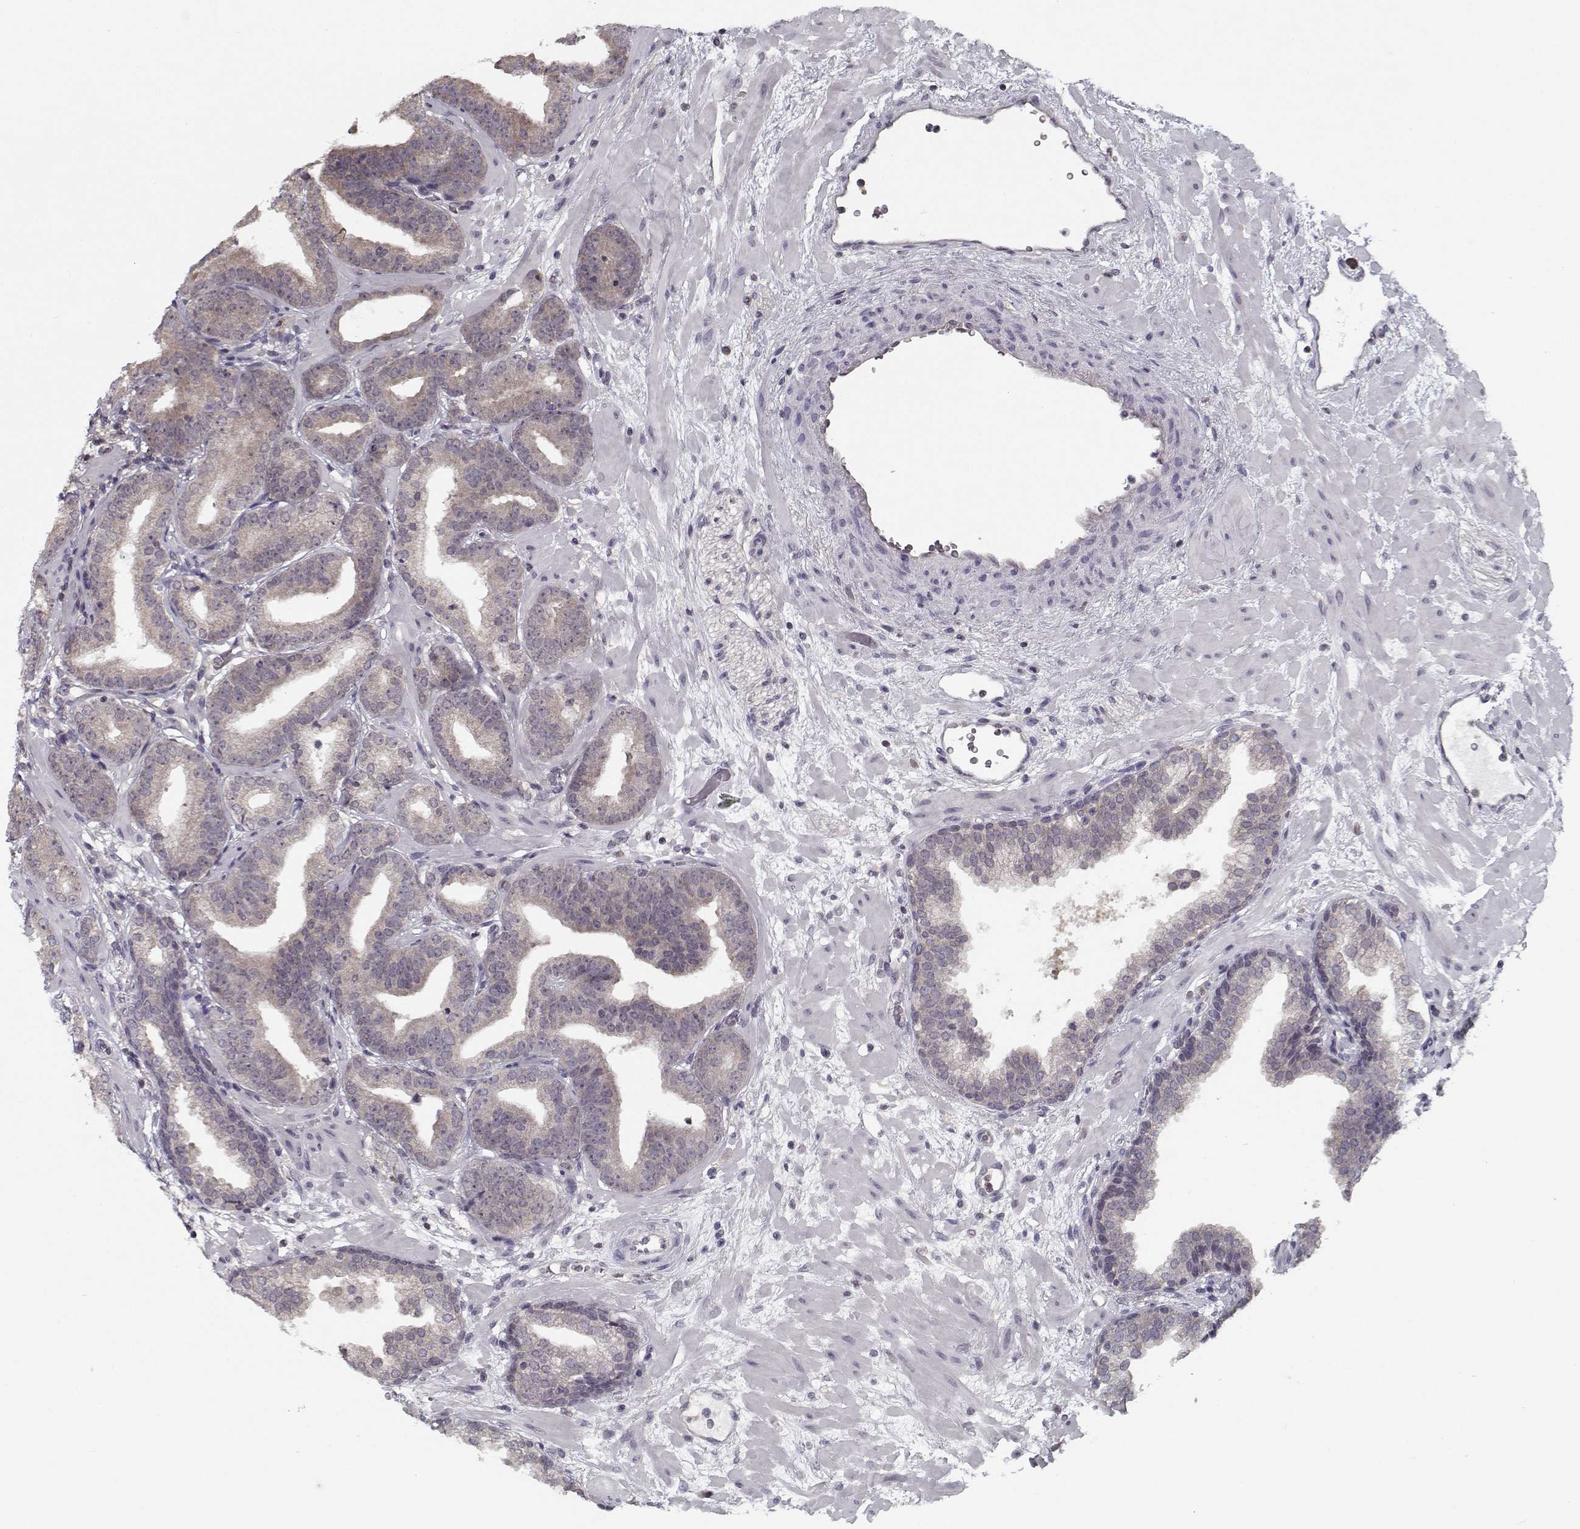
{"staining": {"intensity": "weak", "quantity": "<25%", "location": "cytoplasmic/membranous"}, "tissue": "prostate cancer", "cell_type": "Tumor cells", "image_type": "cancer", "snomed": [{"axis": "morphology", "description": "Adenocarcinoma, Low grade"}, {"axis": "topography", "description": "Prostate"}], "caption": "This micrograph is of low-grade adenocarcinoma (prostate) stained with IHC to label a protein in brown with the nuclei are counter-stained blue. There is no staining in tumor cells.", "gene": "TESPA1", "patient": {"sex": "male", "age": 68}}